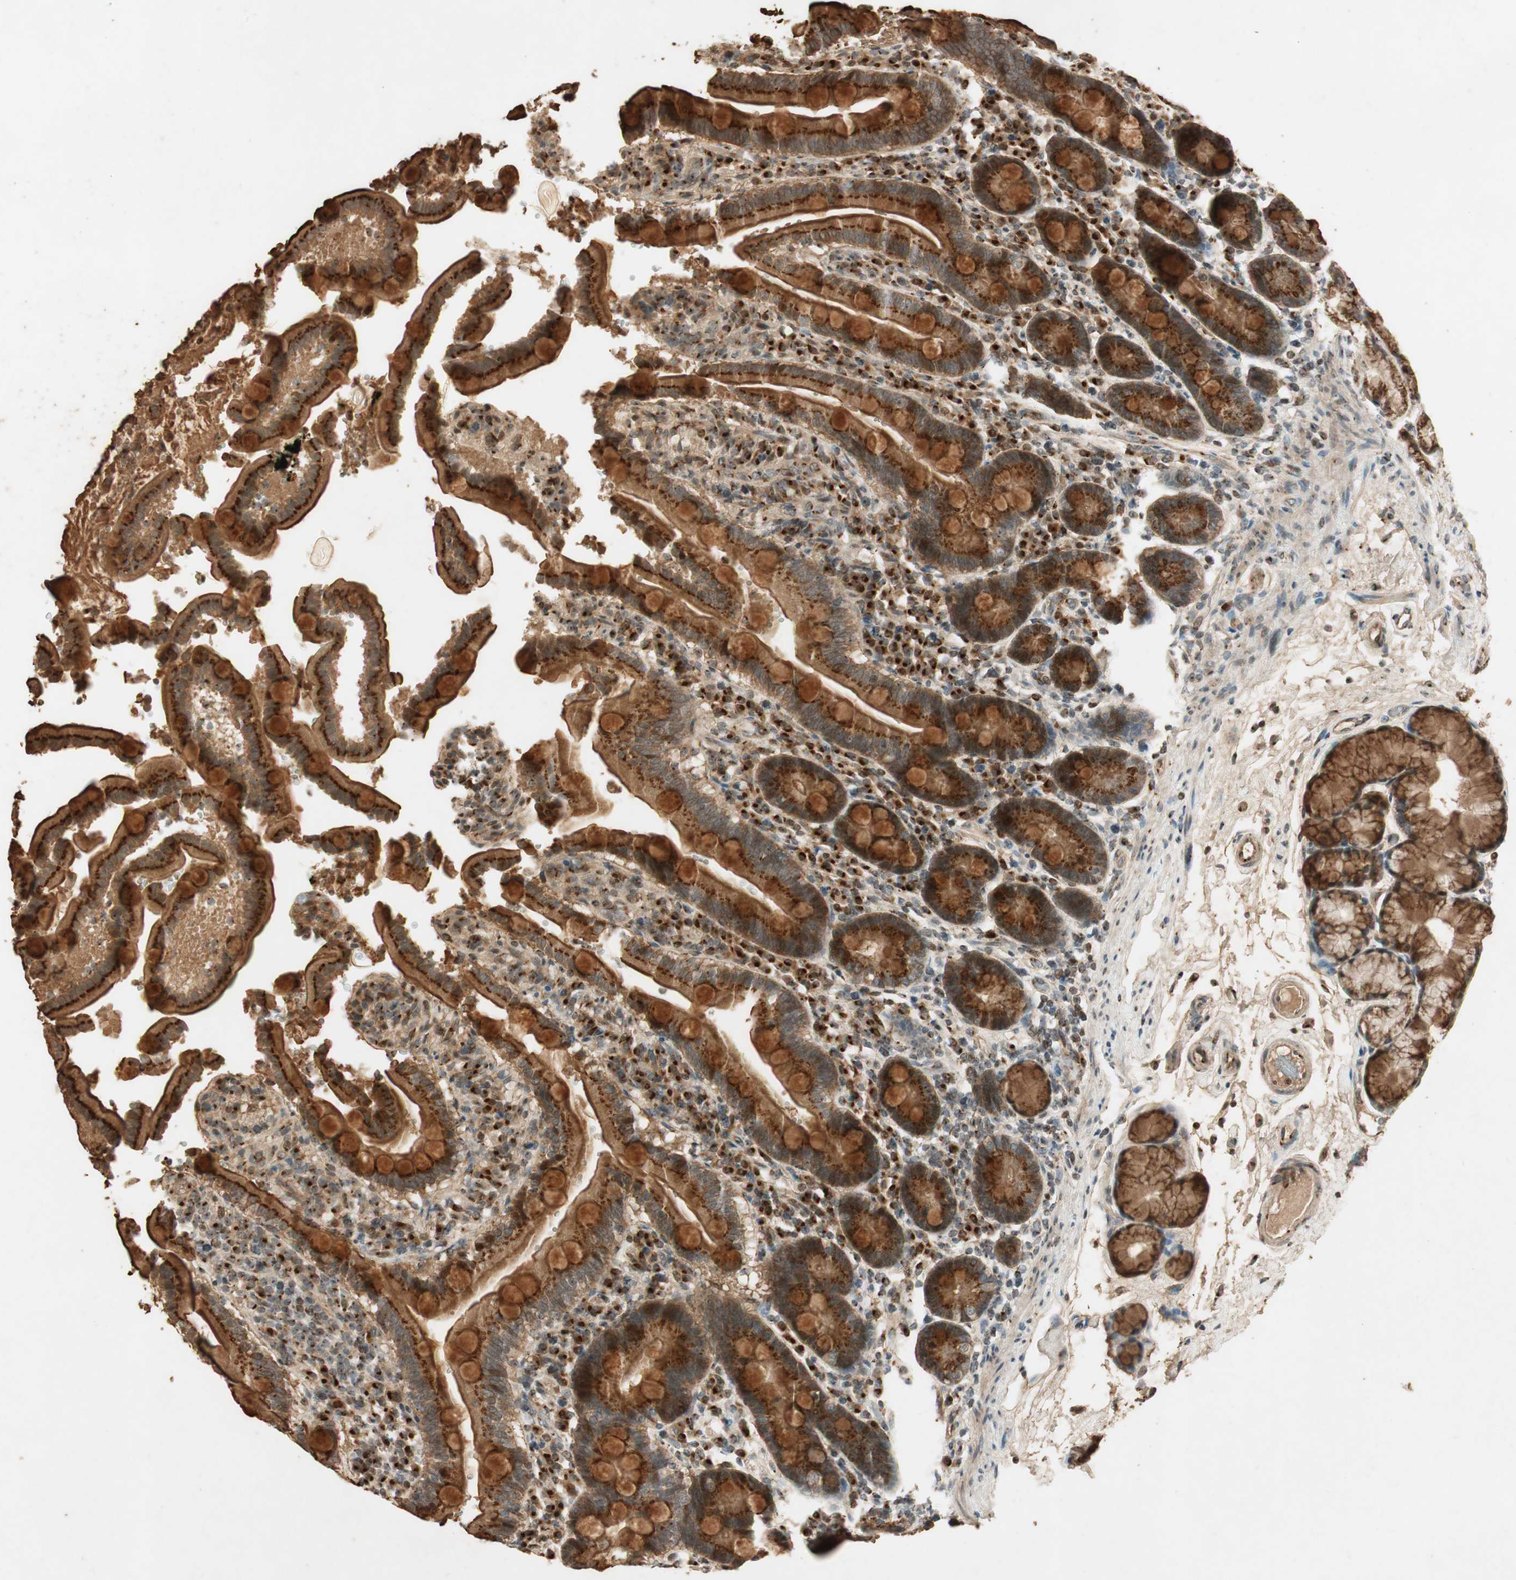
{"staining": {"intensity": "moderate", "quantity": ">75%", "location": "cytoplasmic/membranous"}, "tissue": "duodenum", "cell_type": "Glandular cells", "image_type": "normal", "snomed": [{"axis": "morphology", "description": "Normal tissue, NOS"}, {"axis": "topography", "description": "Small intestine, NOS"}], "caption": "An image showing moderate cytoplasmic/membranous positivity in approximately >75% of glandular cells in benign duodenum, as visualized by brown immunohistochemical staining.", "gene": "NEO1", "patient": {"sex": "female", "age": 71}}